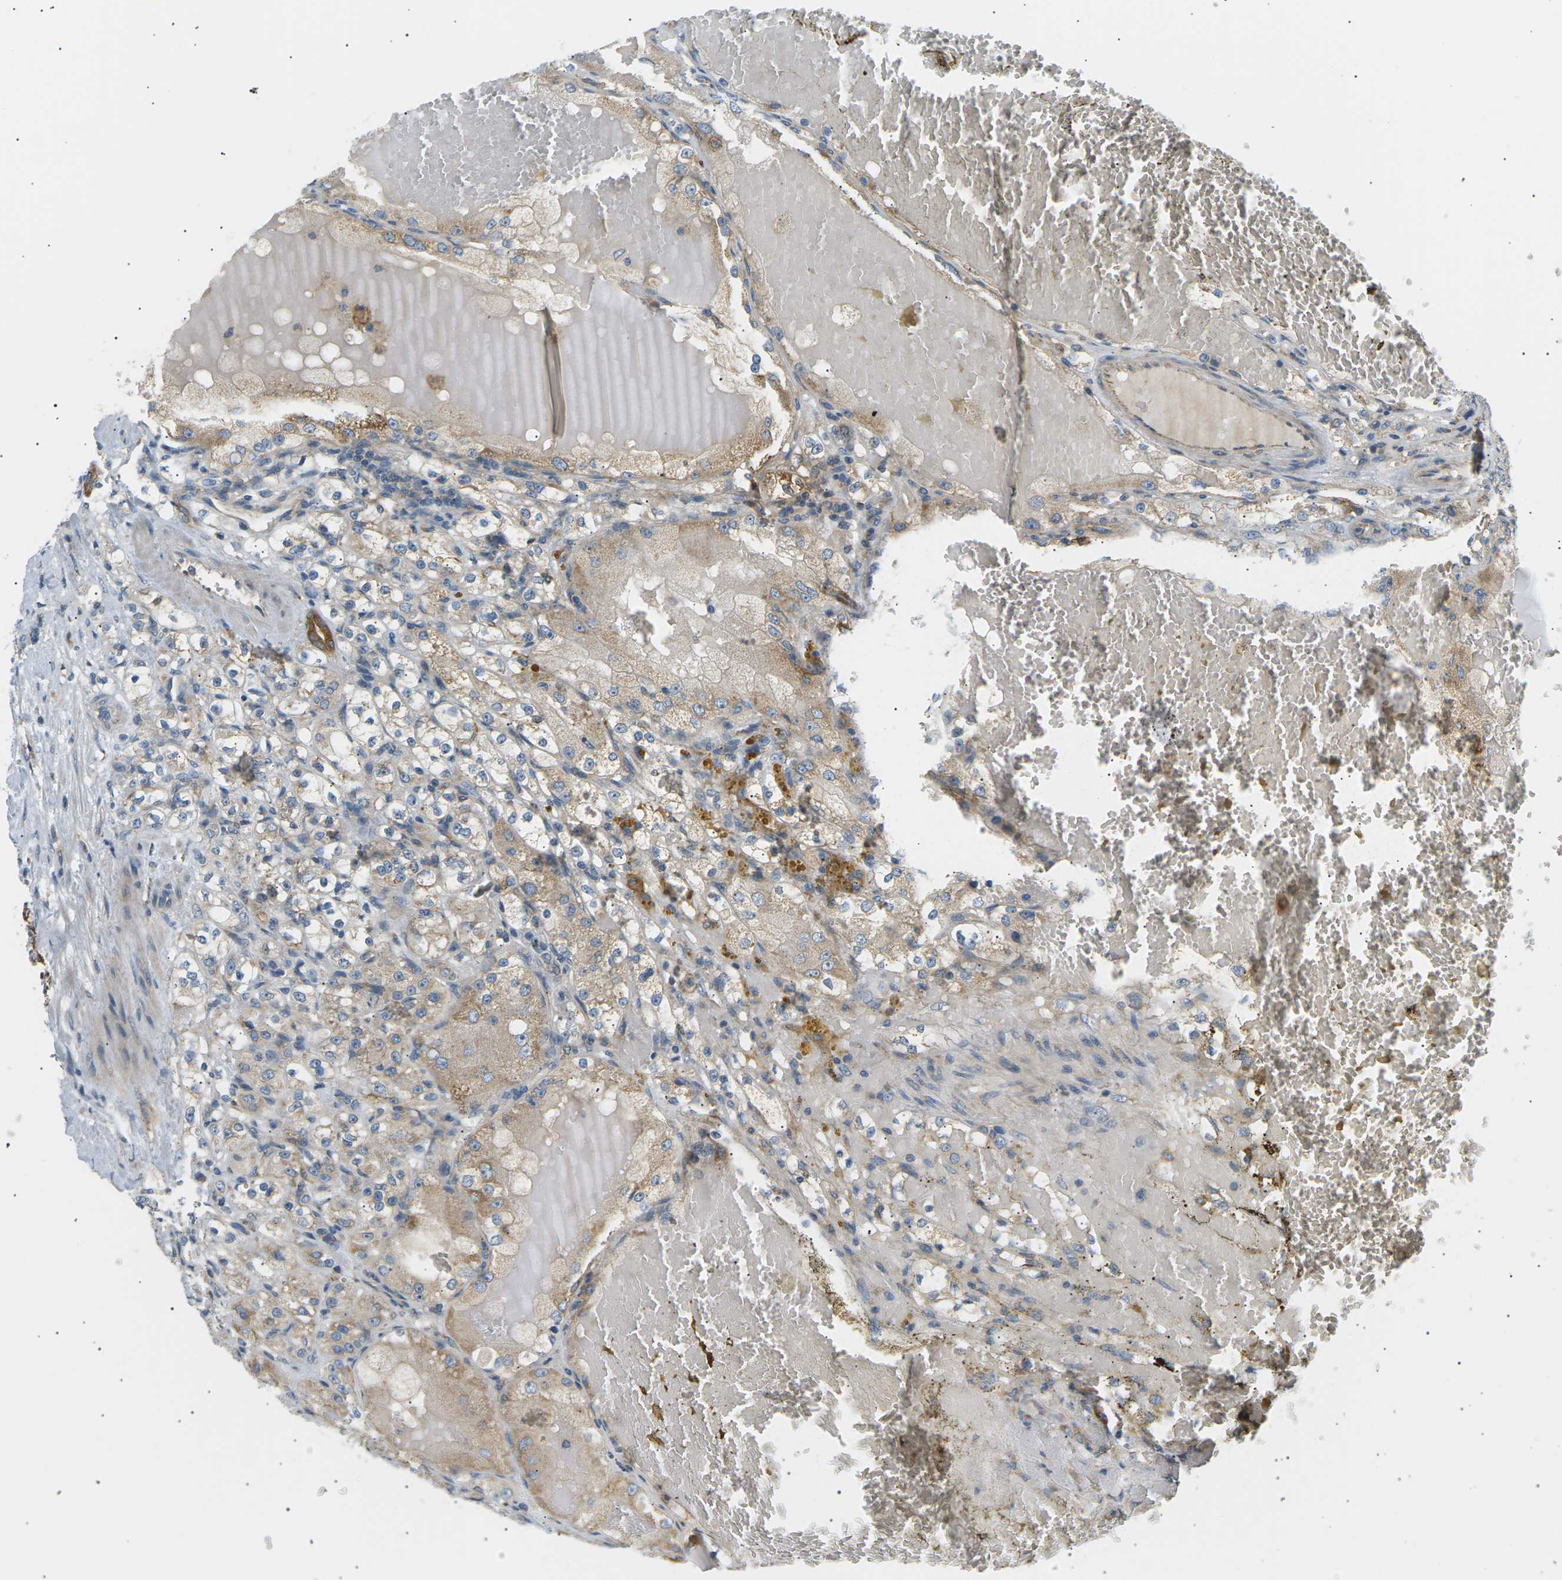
{"staining": {"intensity": "weak", "quantity": "<25%", "location": "cytoplasmic/membranous"}, "tissue": "renal cancer", "cell_type": "Tumor cells", "image_type": "cancer", "snomed": [{"axis": "morphology", "description": "Normal tissue, NOS"}, {"axis": "morphology", "description": "Adenocarcinoma, NOS"}, {"axis": "topography", "description": "Kidney"}], "caption": "Tumor cells show no significant staining in renal cancer.", "gene": "TBC1D8", "patient": {"sex": "male", "age": 61}}